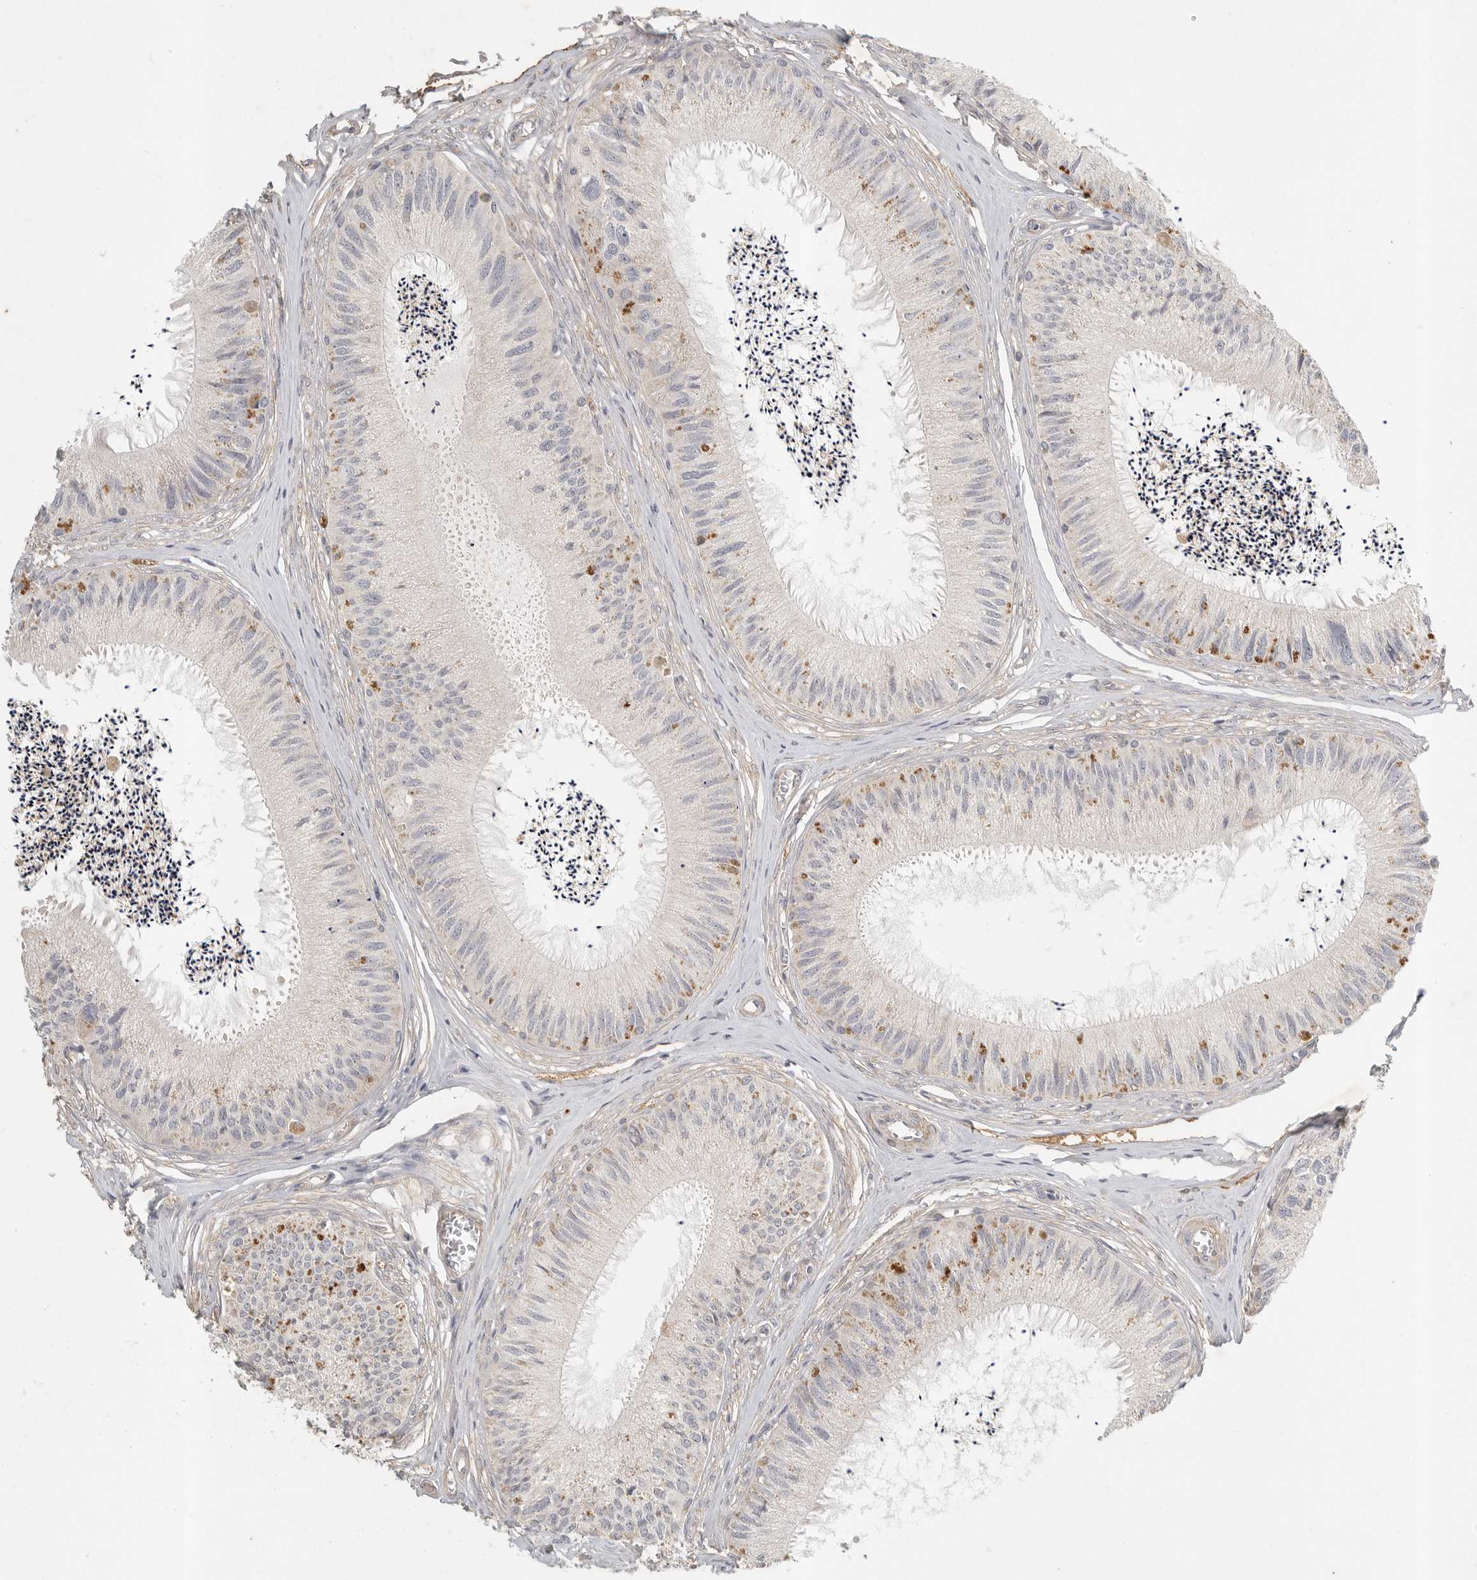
{"staining": {"intensity": "moderate", "quantity": "<25%", "location": "cytoplasmic/membranous"}, "tissue": "epididymis", "cell_type": "Glandular cells", "image_type": "normal", "snomed": [{"axis": "morphology", "description": "Normal tissue, NOS"}, {"axis": "topography", "description": "Epididymis"}], "caption": "Epididymis stained with immunohistochemistry reveals moderate cytoplasmic/membranous staining in approximately <25% of glandular cells.", "gene": "SLC25A36", "patient": {"sex": "male", "age": 79}}